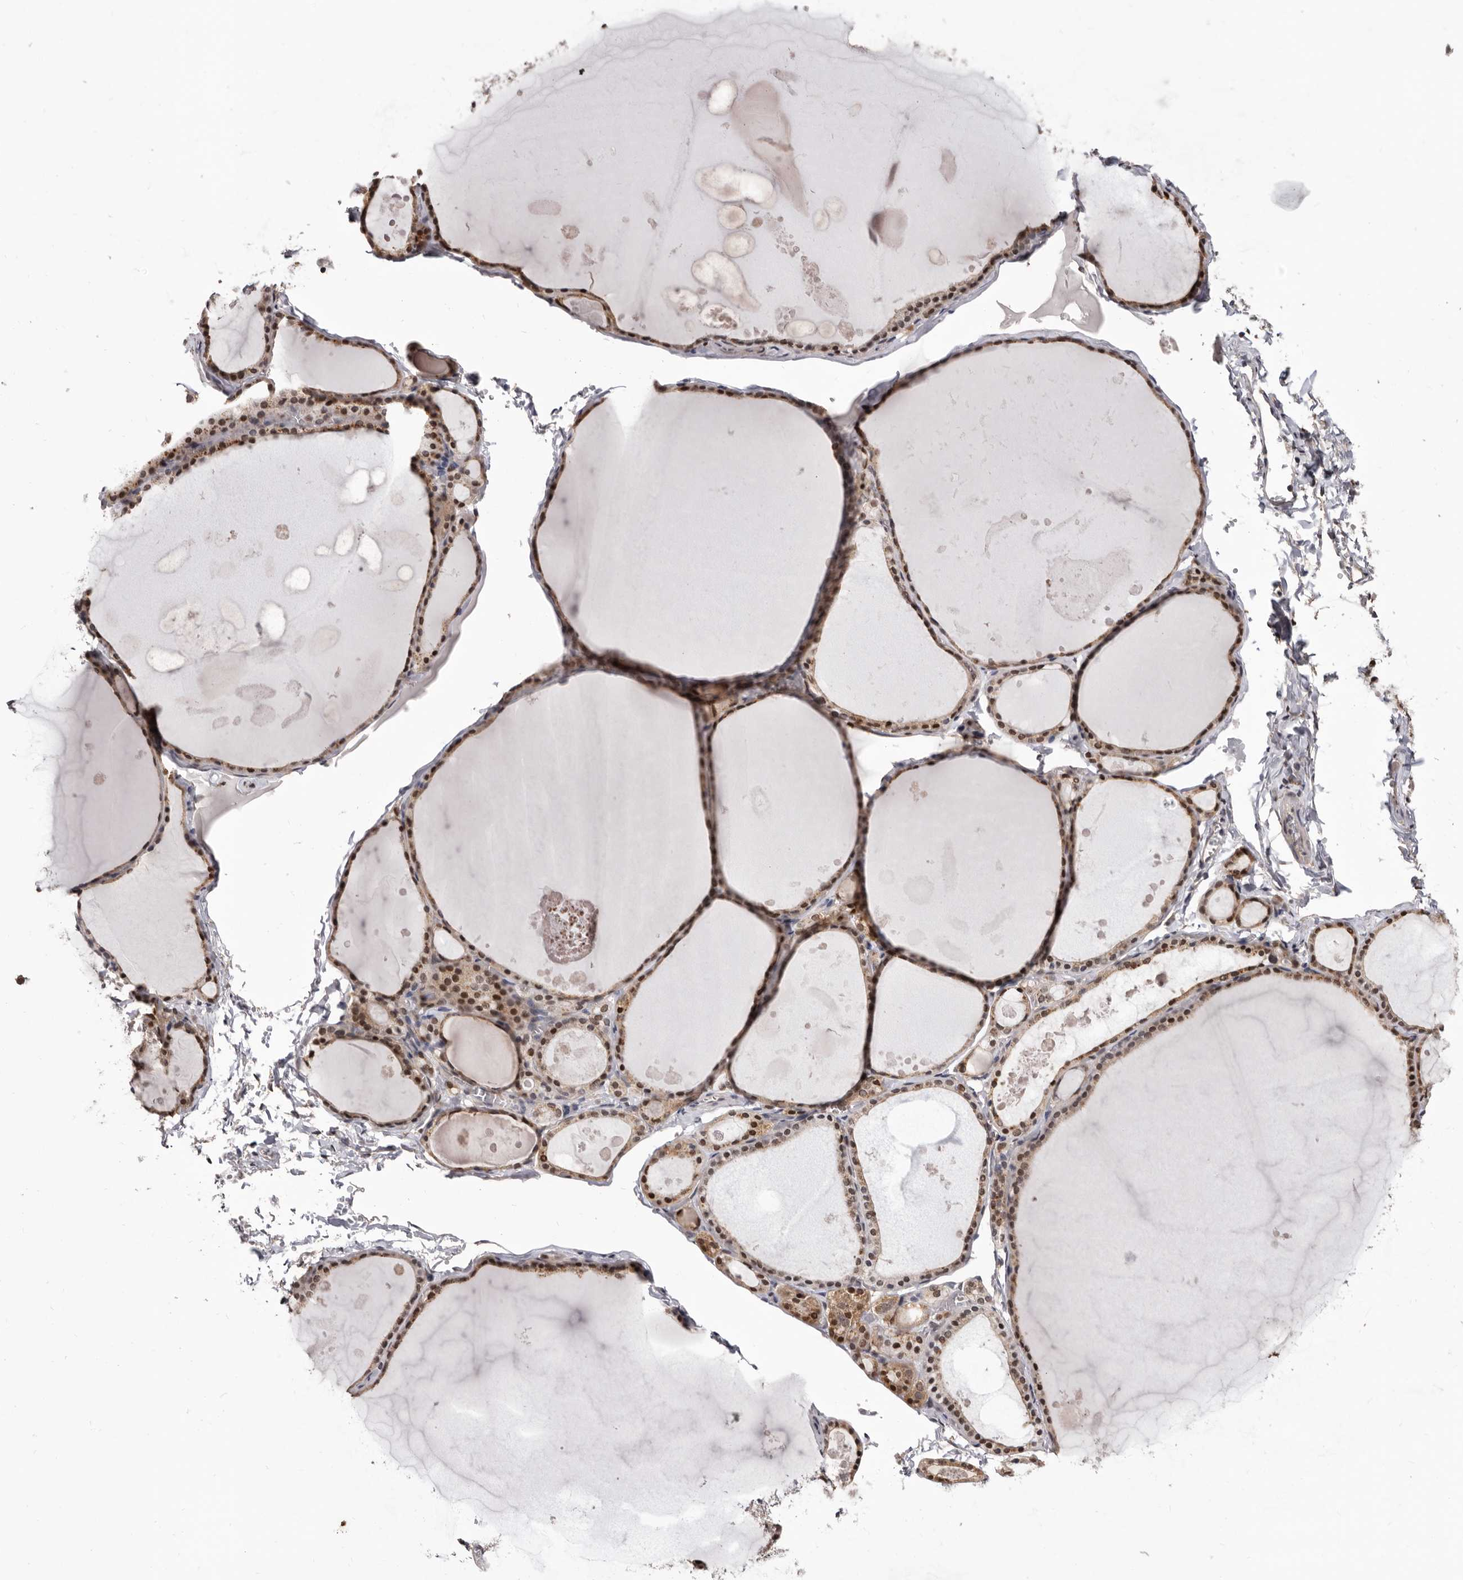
{"staining": {"intensity": "strong", "quantity": "25%-75%", "location": "nuclear"}, "tissue": "thyroid gland", "cell_type": "Glandular cells", "image_type": "normal", "snomed": [{"axis": "morphology", "description": "Normal tissue, NOS"}, {"axis": "topography", "description": "Thyroid gland"}], "caption": "A micrograph of human thyroid gland stained for a protein shows strong nuclear brown staining in glandular cells.", "gene": "KHDRBS2", "patient": {"sex": "male", "age": 56}}